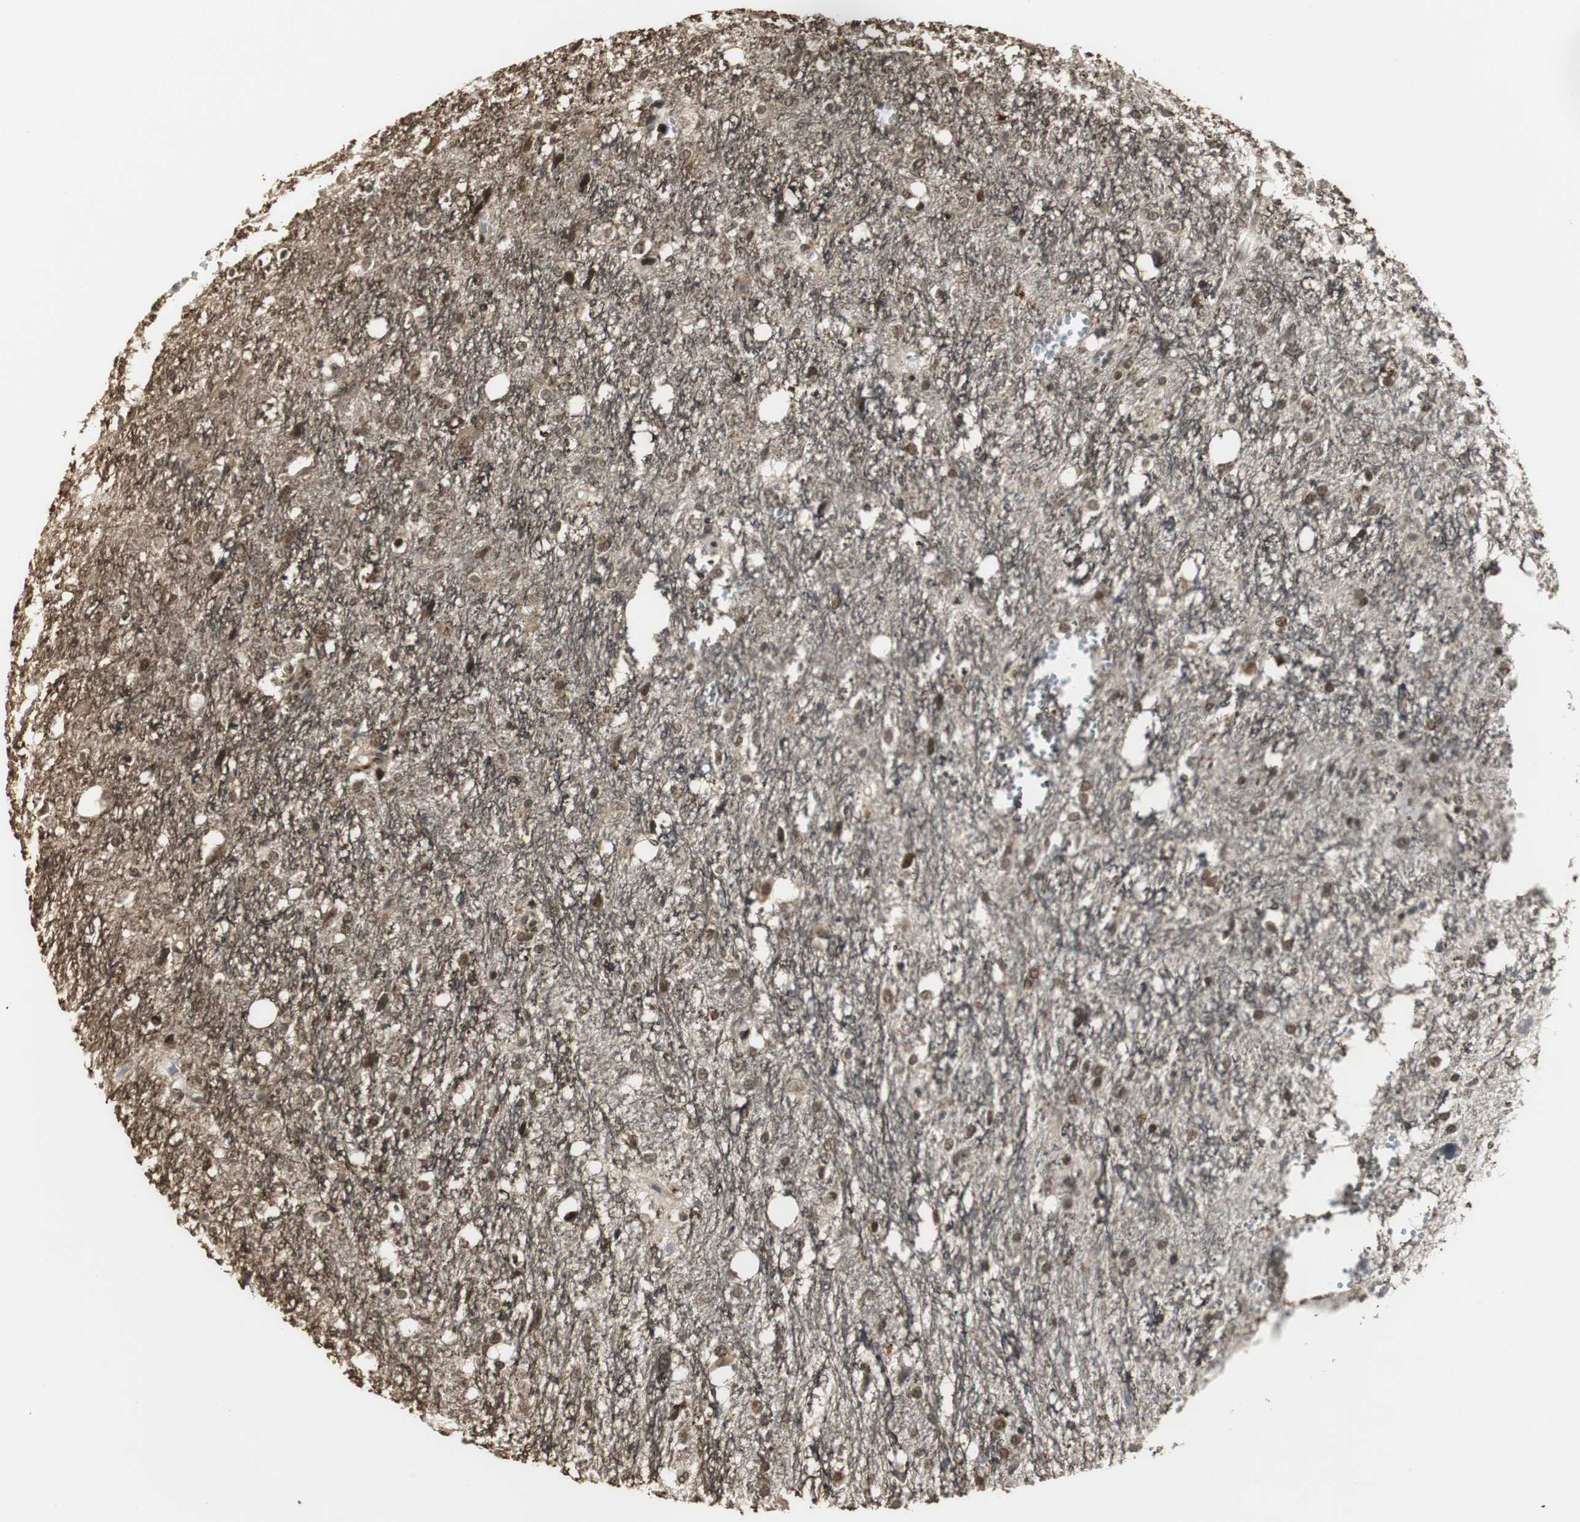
{"staining": {"intensity": "moderate", "quantity": ">75%", "location": "nuclear"}, "tissue": "glioma", "cell_type": "Tumor cells", "image_type": "cancer", "snomed": [{"axis": "morphology", "description": "Glioma, malignant, High grade"}, {"axis": "topography", "description": "Brain"}], "caption": "A histopathology image showing moderate nuclear positivity in approximately >75% of tumor cells in glioma, as visualized by brown immunohistochemical staining.", "gene": "MPG", "patient": {"sex": "female", "age": 59}}